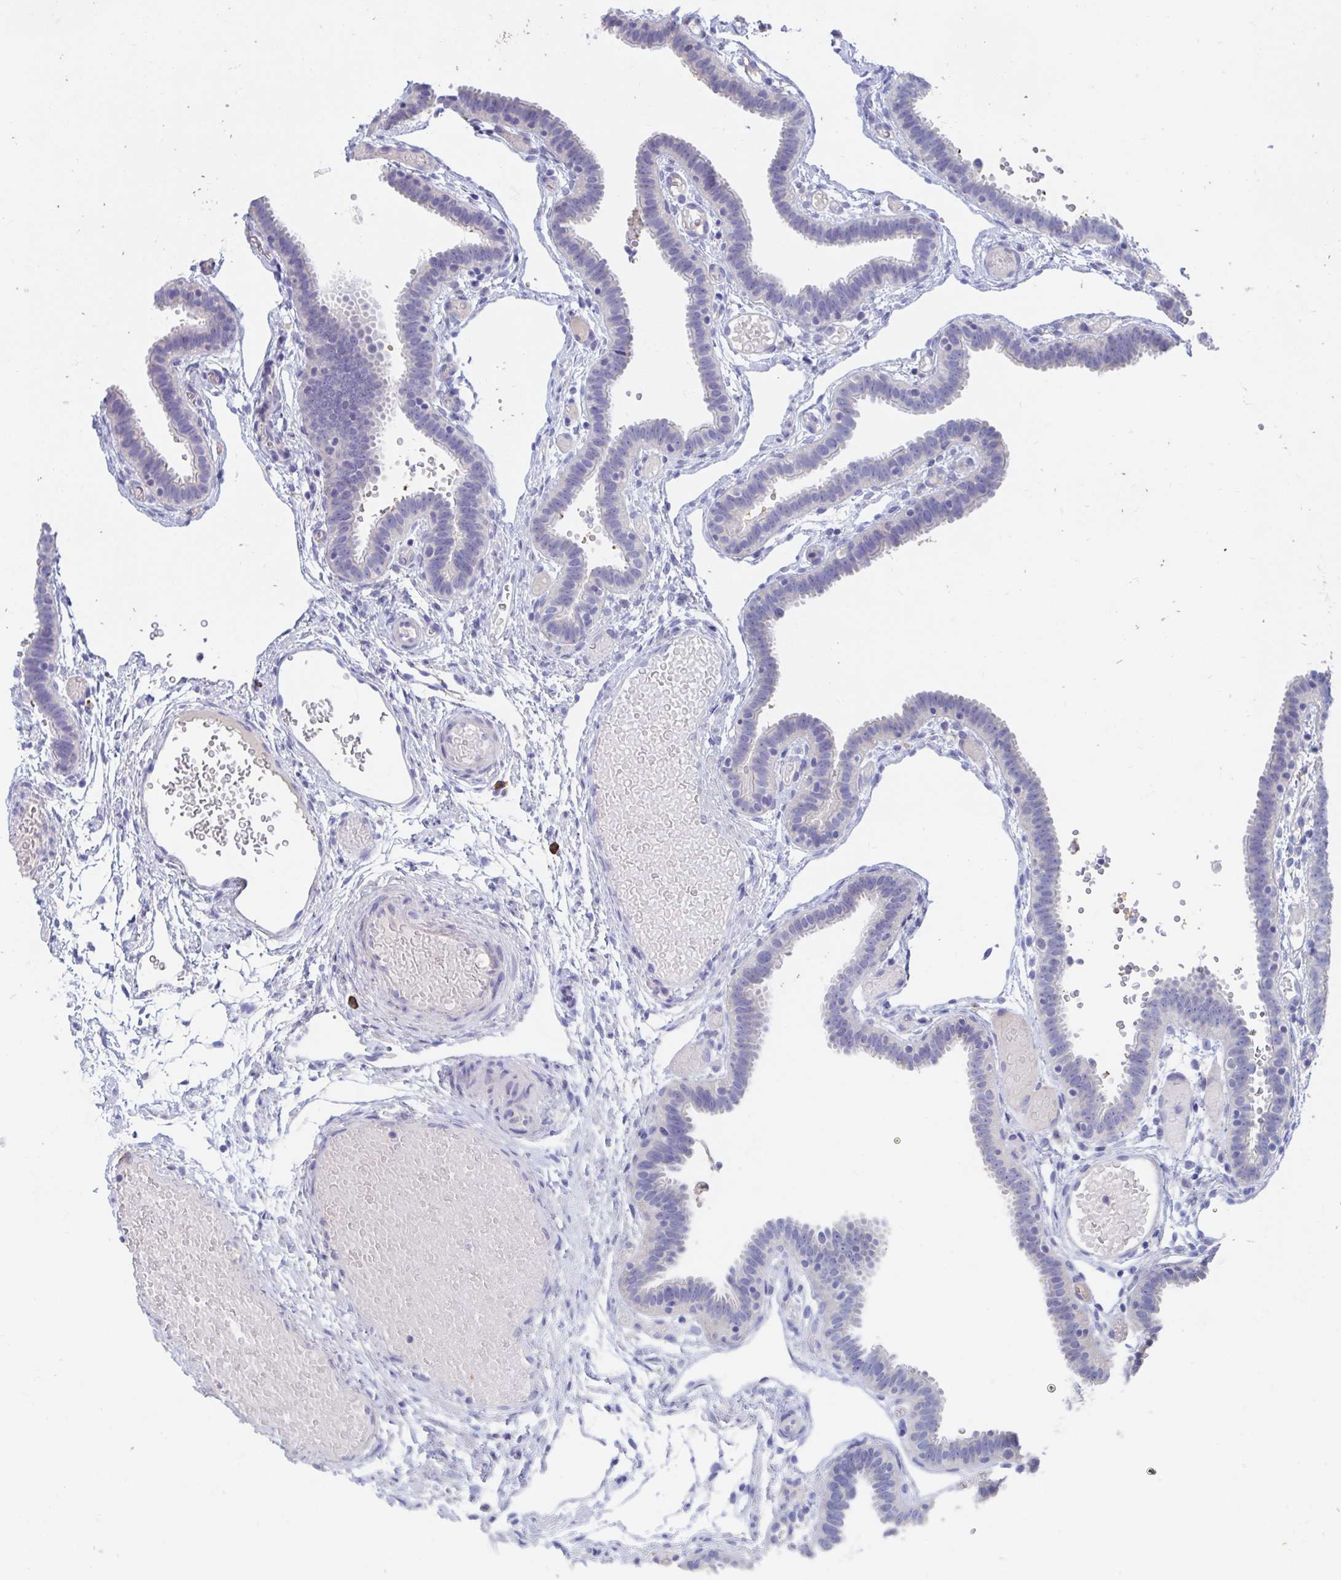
{"staining": {"intensity": "negative", "quantity": "none", "location": "none"}, "tissue": "fallopian tube", "cell_type": "Glandular cells", "image_type": "normal", "snomed": [{"axis": "morphology", "description": "Normal tissue, NOS"}, {"axis": "topography", "description": "Fallopian tube"}], "caption": "This is an immunohistochemistry micrograph of unremarkable human fallopian tube. There is no staining in glandular cells.", "gene": "KCNK5", "patient": {"sex": "female", "age": 37}}